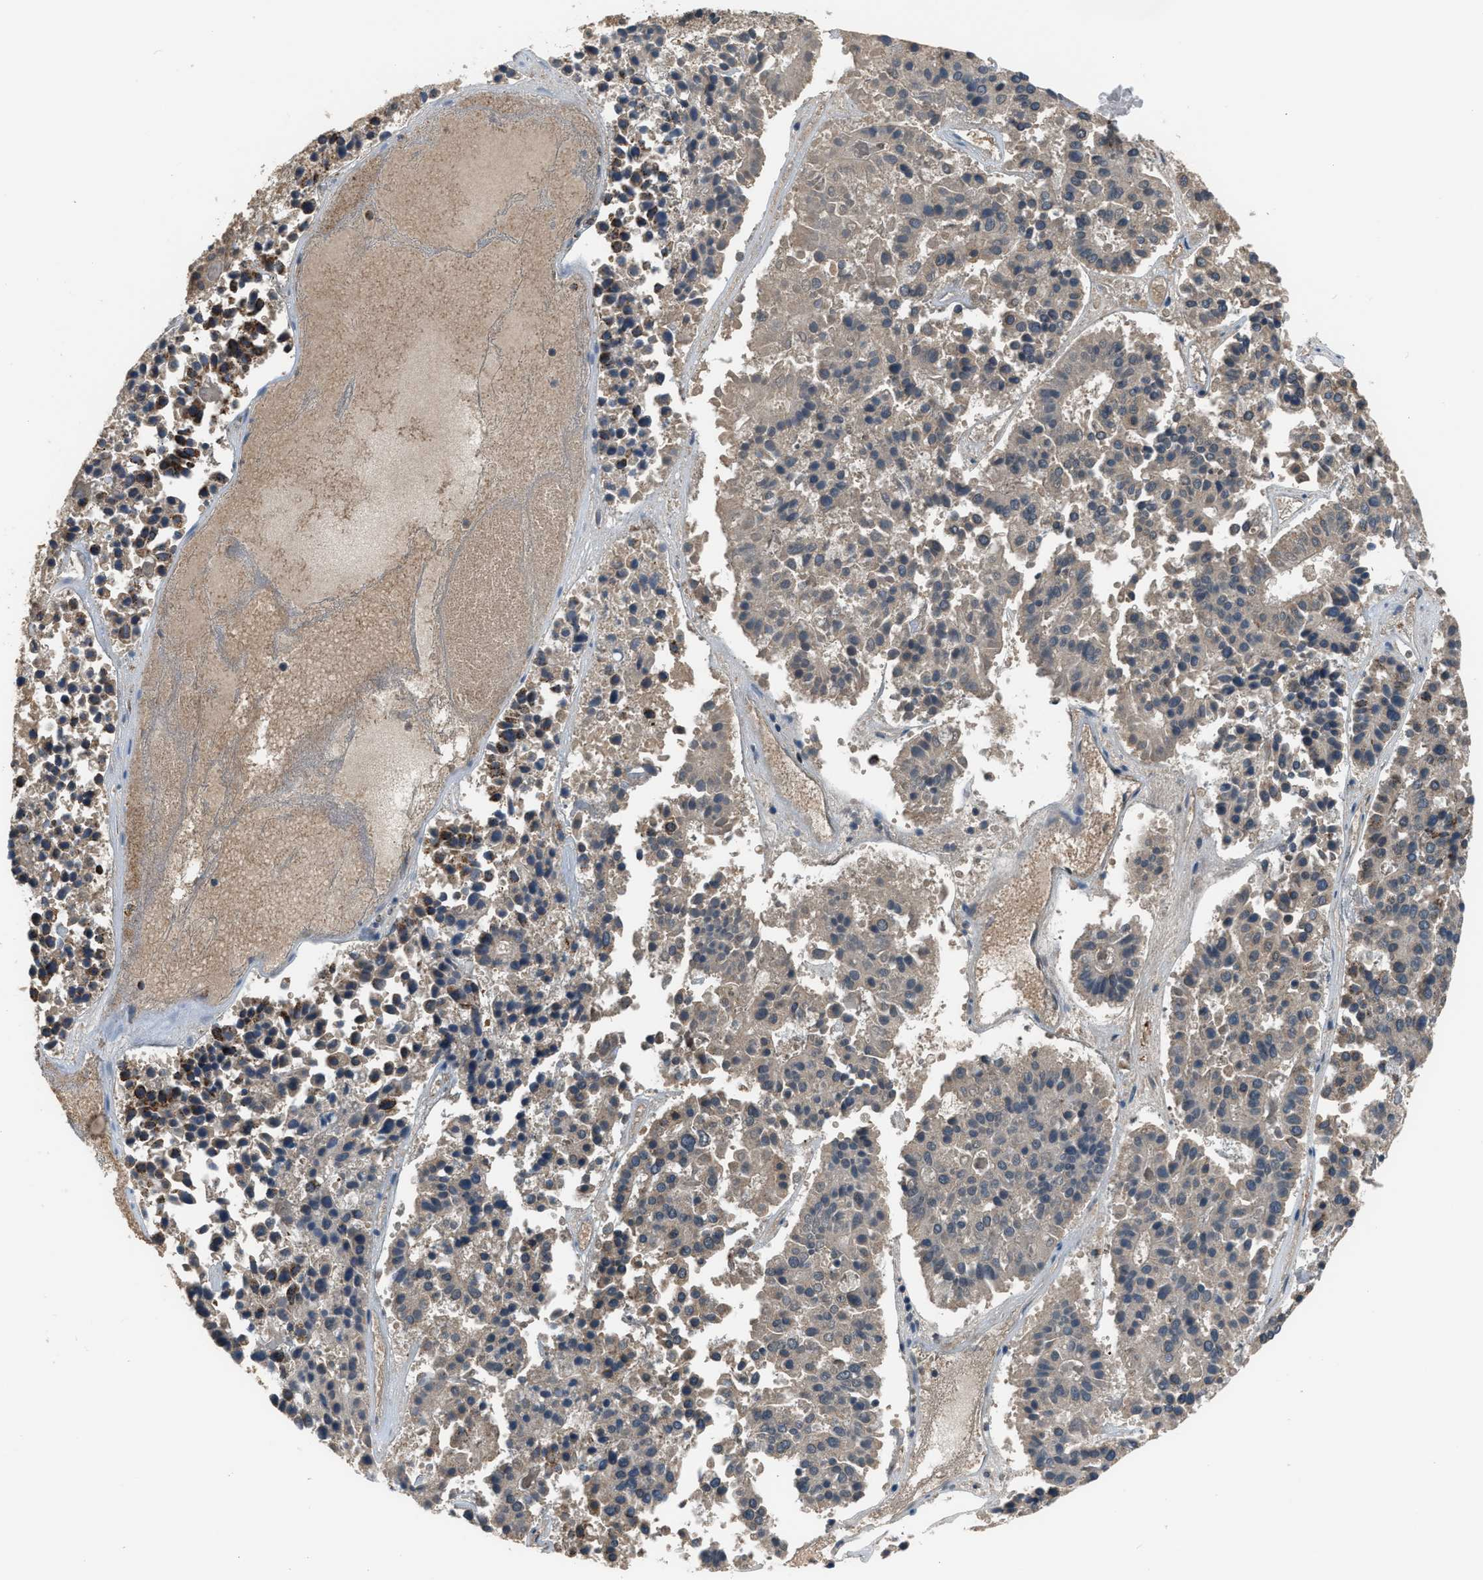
{"staining": {"intensity": "weak", "quantity": ">75%", "location": "cytoplasmic/membranous"}, "tissue": "pancreatic cancer", "cell_type": "Tumor cells", "image_type": "cancer", "snomed": [{"axis": "morphology", "description": "Adenocarcinoma, NOS"}, {"axis": "topography", "description": "Pancreas"}], "caption": "This is a photomicrograph of immunohistochemistry (IHC) staining of pancreatic adenocarcinoma, which shows weak expression in the cytoplasmic/membranous of tumor cells.", "gene": "MDH2", "patient": {"sex": "male", "age": 50}}